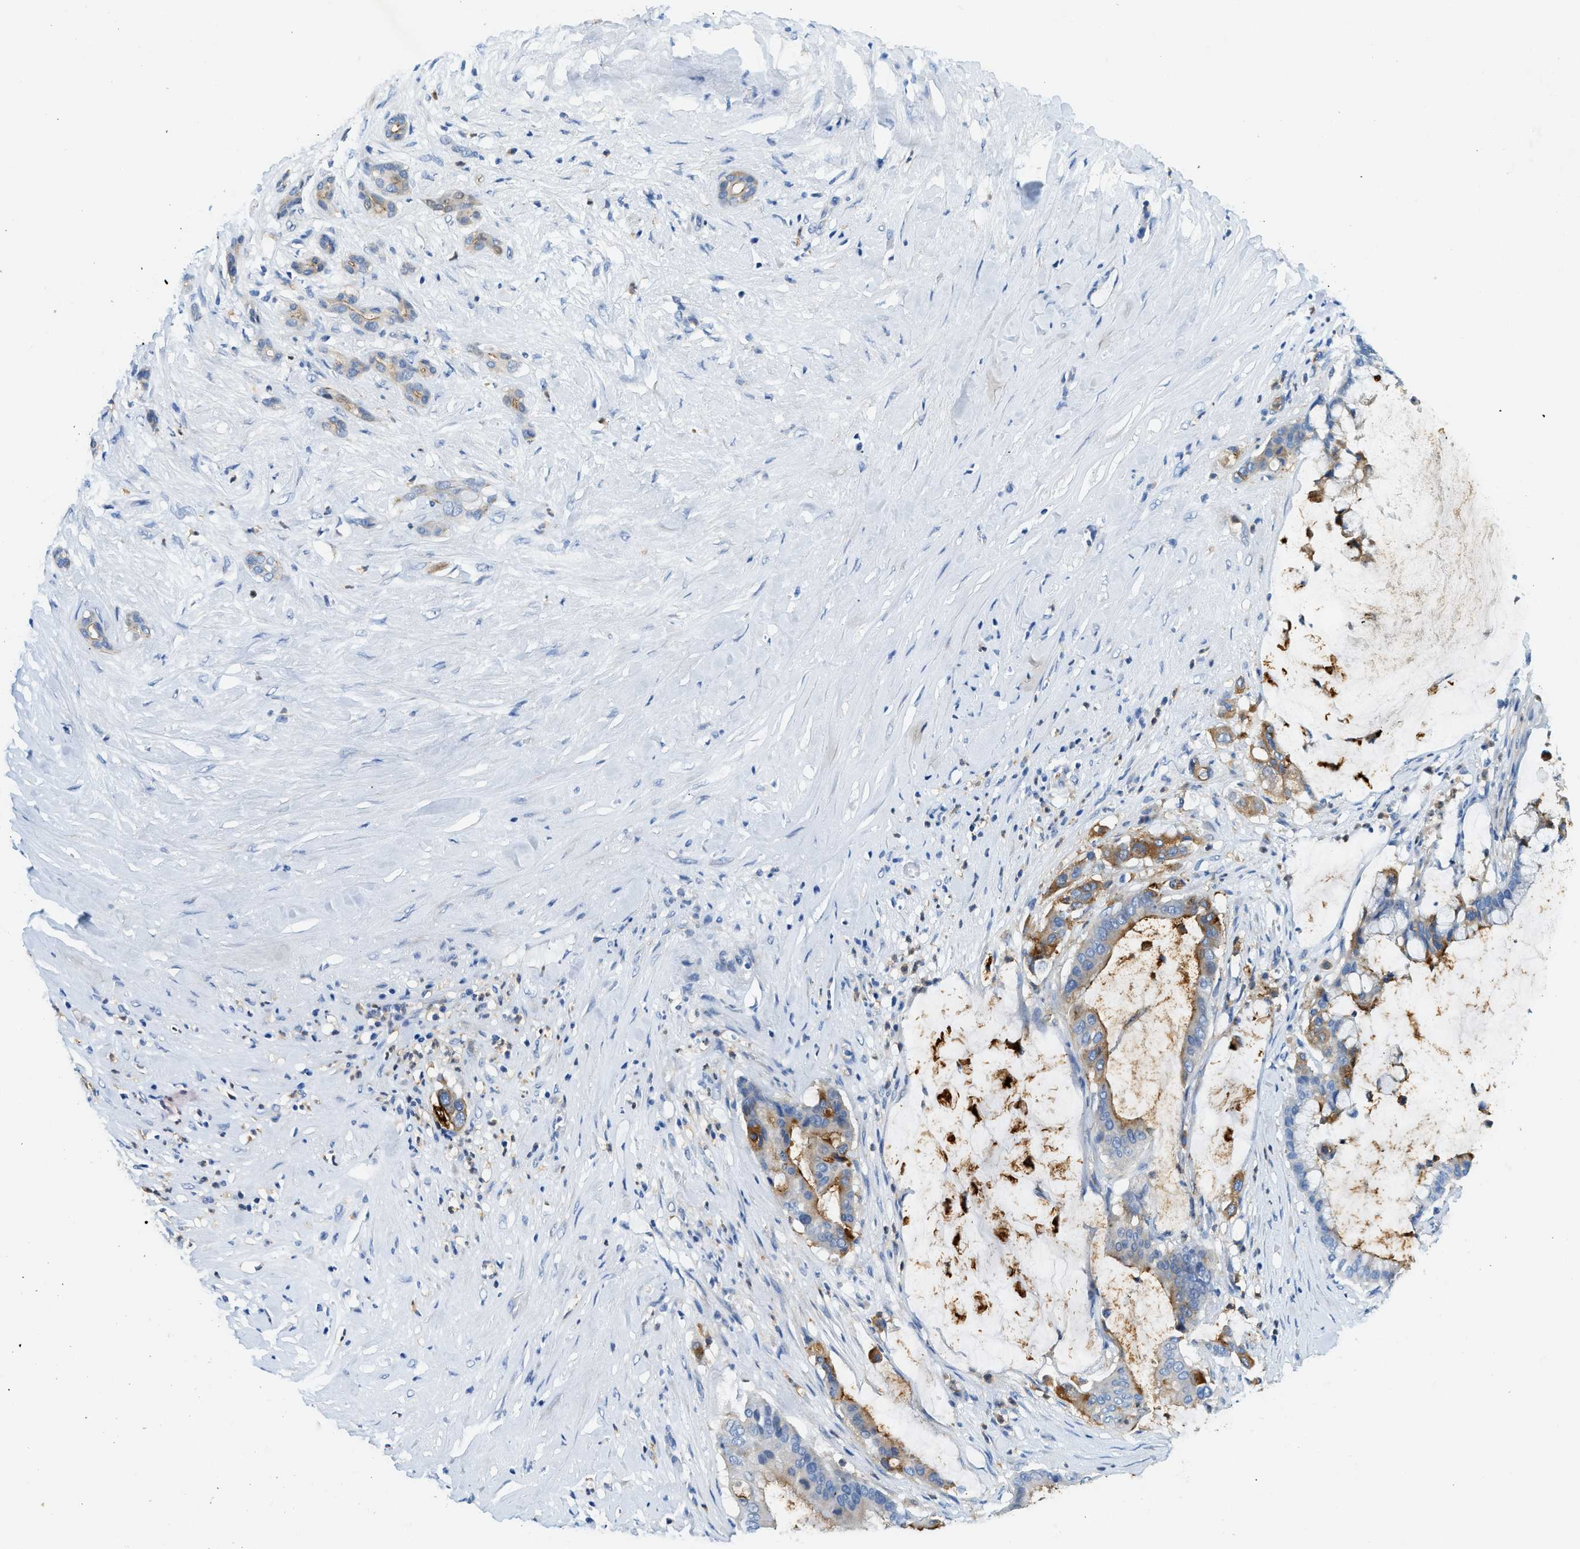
{"staining": {"intensity": "moderate", "quantity": "25%-75%", "location": "cytoplasmic/membranous"}, "tissue": "pancreatic cancer", "cell_type": "Tumor cells", "image_type": "cancer", "snomed": [{"axis": "morphology", "description": "Adenocarcinoma, NOS"}, {"axis": "topography", "description": "Pancreas"}], "caption": "Immunohistochemistry (IHC) (DAB (3,3'-diaminobenzidine)) staining of pancreatic cancer shows moderate cytoplasmic/membranous protein expression in about 25%-75% of tumor cells. The staining was performed using DAB (3,3'-diaminobenzidine), with brown indicating positive protein expression. Nuclei are stained blue with hematoxylin.", "gene": "ZDHHC13", "patient": {"sex": "male", "age": 41}}